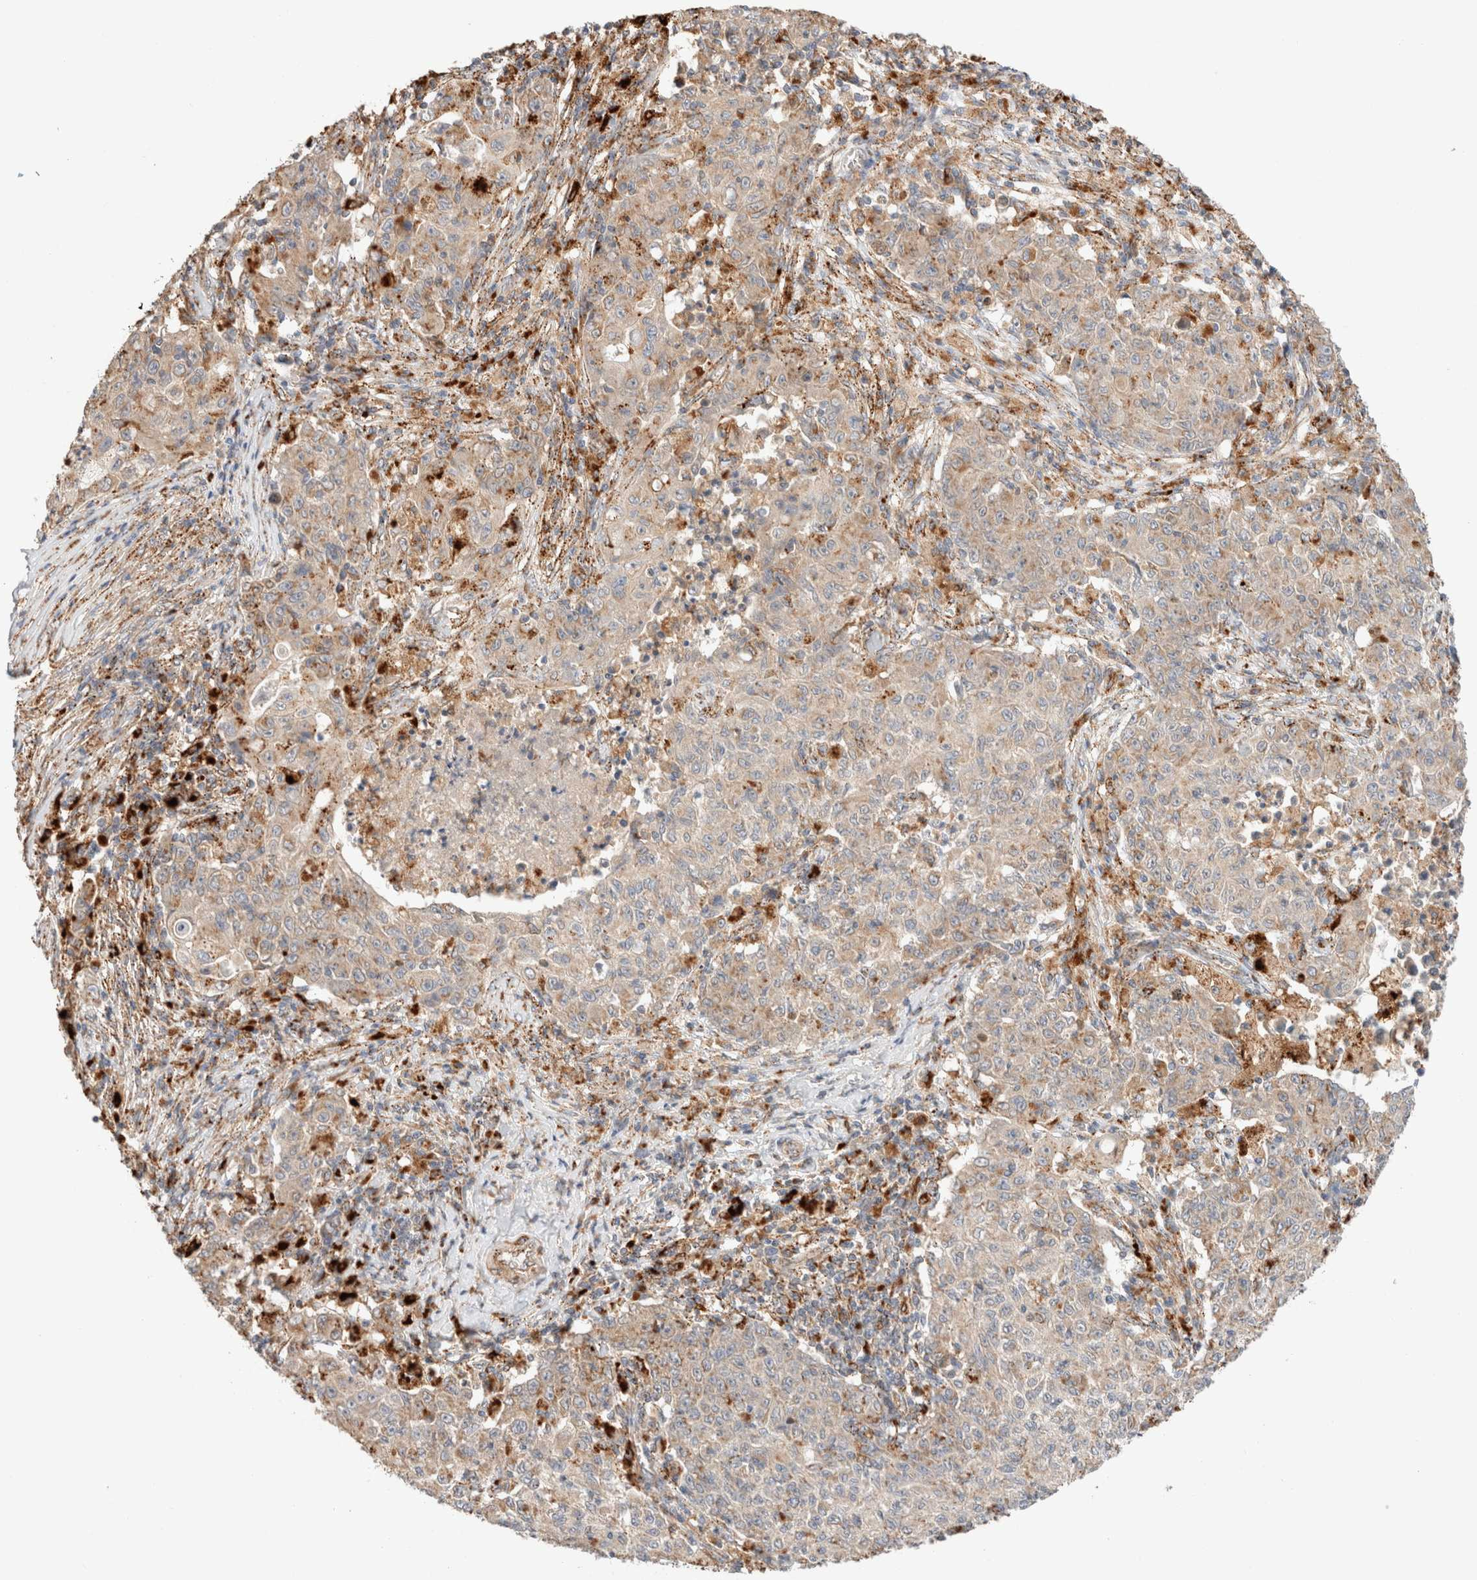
{"staining": {"intensity": "weak", "quantity": ">75%", "location": "cytoplasmic/membranous"}, "tissue": "ovarian cancer", "cell_type": "Tumor cells", "image_type": "cancer", "snomed": [{"axis": "morphology", "description": "Carcinoma, endometroid"}, {"axis": "topography", "description": "Ovary"}], "caption": "Ovarian cancer stained with immunohistochemistry (IHC) demonstrates weak cytoplasmic/membranous staining in about >75% of tumor cells.", "gene": "RABEPK", "patient": {"sex": "female", "age": 42}}